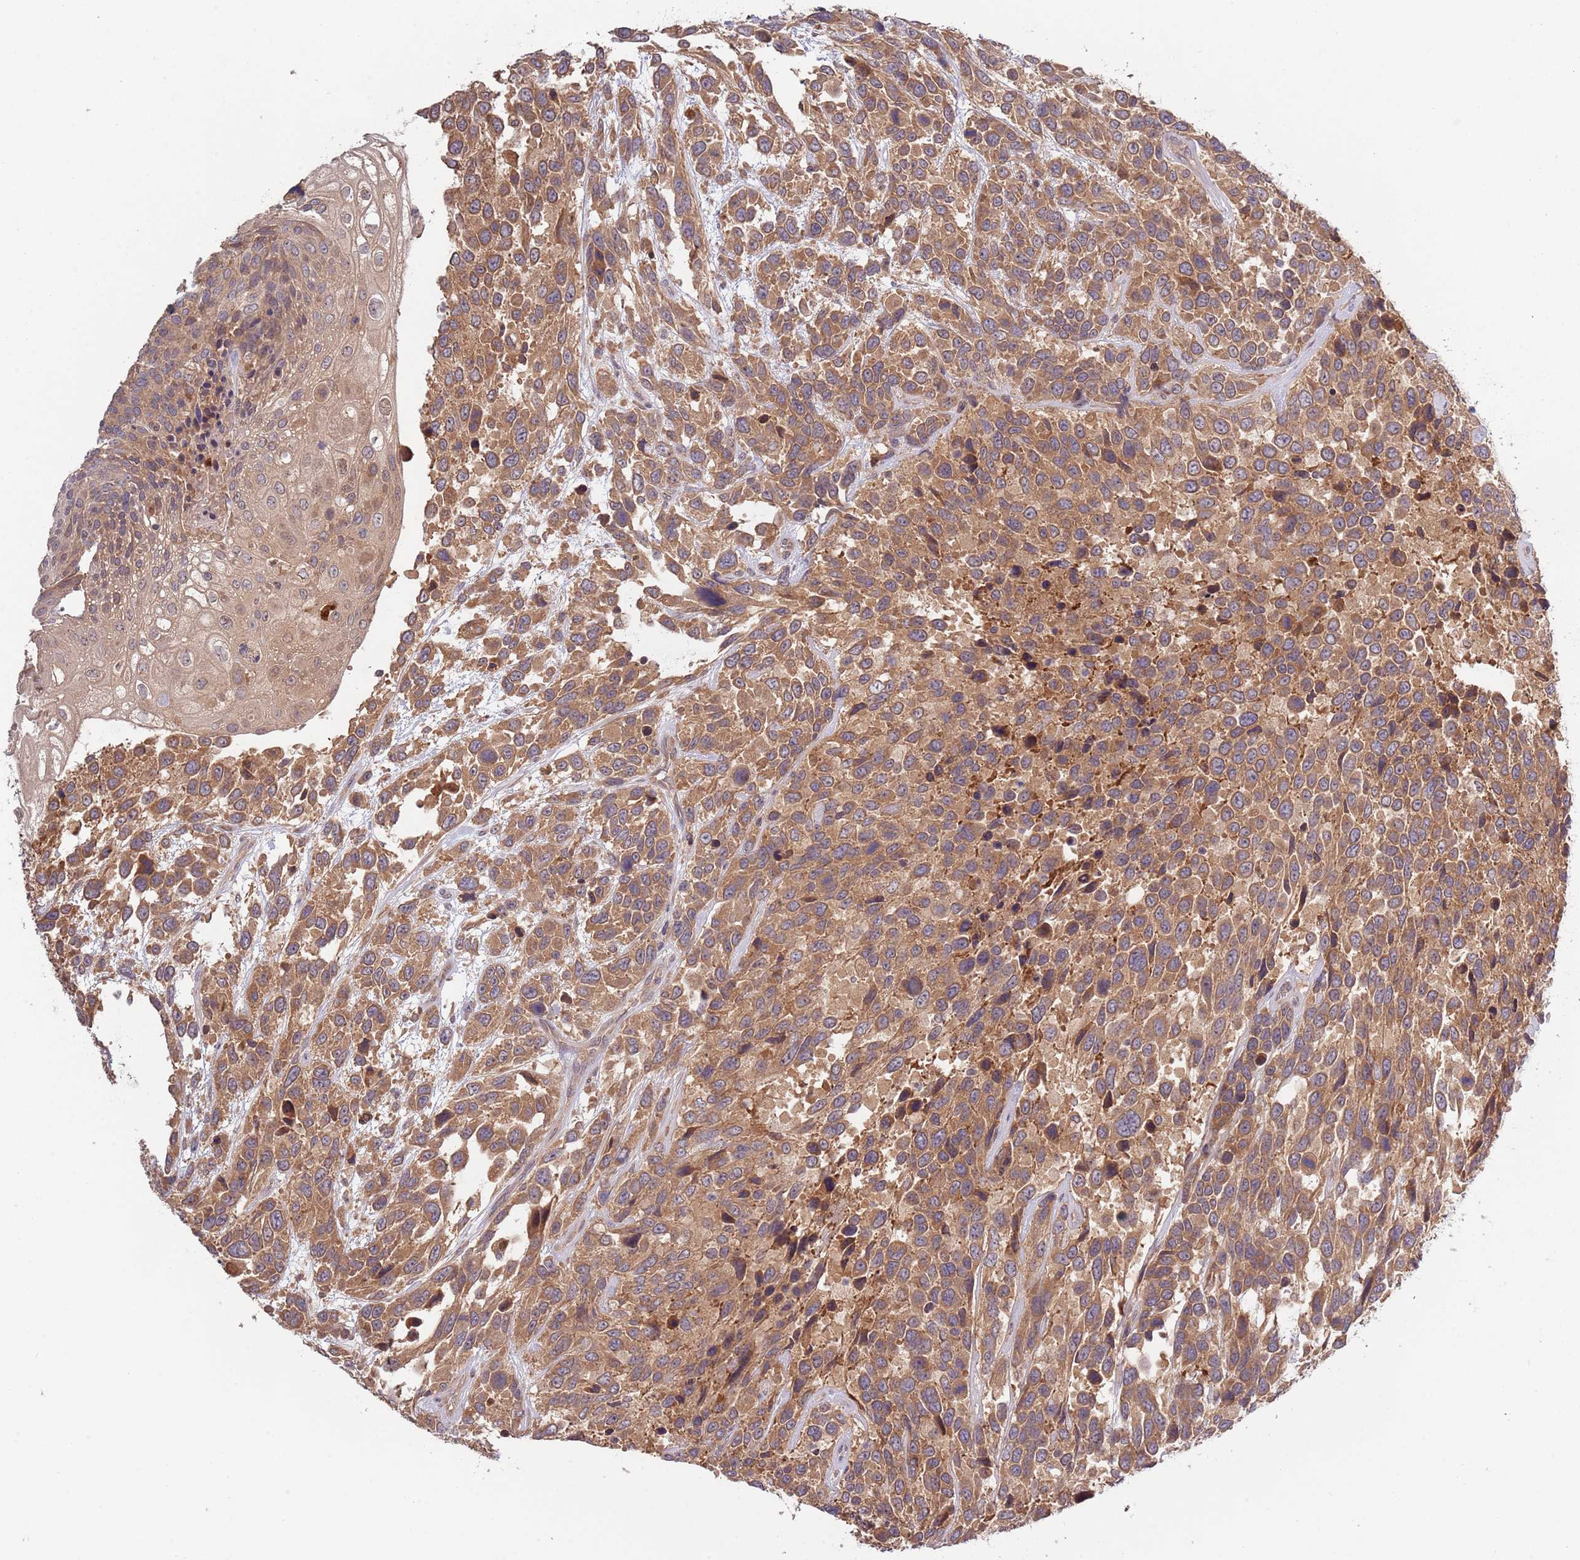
{"staining": {"intensity": "moderate", "quantity": ">75%", "location": "cytoplasmic/membranous"}, "tissue": "urothelial cancer", "cell_type": "Tumor cells", "image_type": "cancer", "snomed": [{"axis": "morphology", "description": "Urothelial carcinoma, High grade"}, {"axis": "topography", "description": "Urinary bladder"}], "caption": "This is a photomicrograph of immunohistochemistry staining of urothelial cancer, which shows moderate staining in the cytoplasmic/membranous of tumor cells.", "gene": "USP32", "patient": {"sex": "female", "age": 70}}